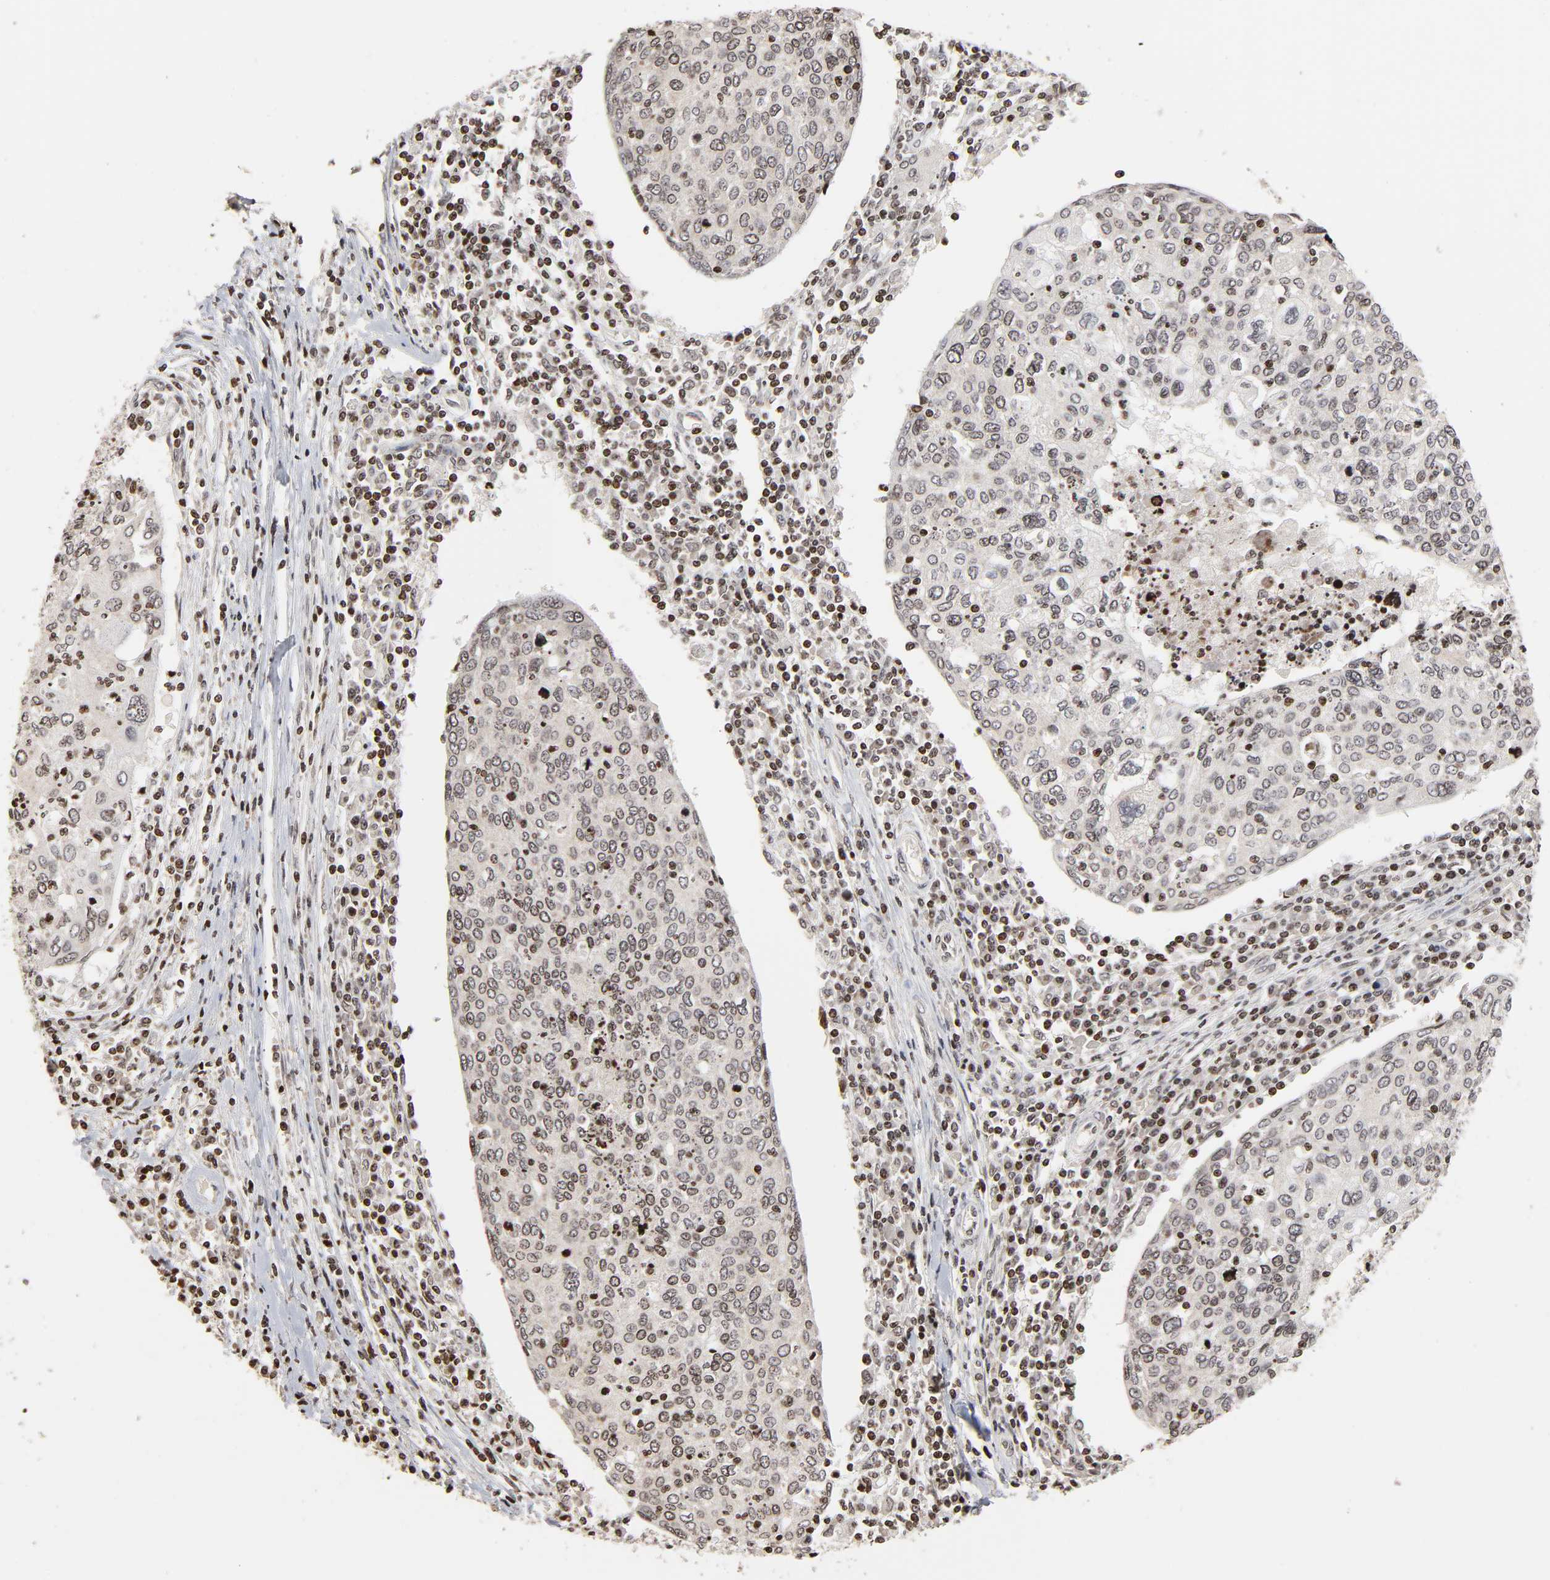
{"staining": {"intensity": "moderate", "quantity": "25%-75%", "location": "nuclear"}, "tissue": "cervical cancer", "cell_type": "Tumor cells", "image_type": "cancer", "snomed": [{"axis": "morphology", "description": "Squamous cell carcinoma, NOS"}, {"axis": "topography", "description": "Cervix"}], "caption": "Squamous cell carcinoma (cervical) was stained to show a protein in brown. There is medium levels of moderate nuclear staining in about 25%-75% of tumor cells. (DAB = brown stain, brightfield microscopy at high magnification).", "gene": "ZNF473", "patient": {"sex": "female", "age": 40}}